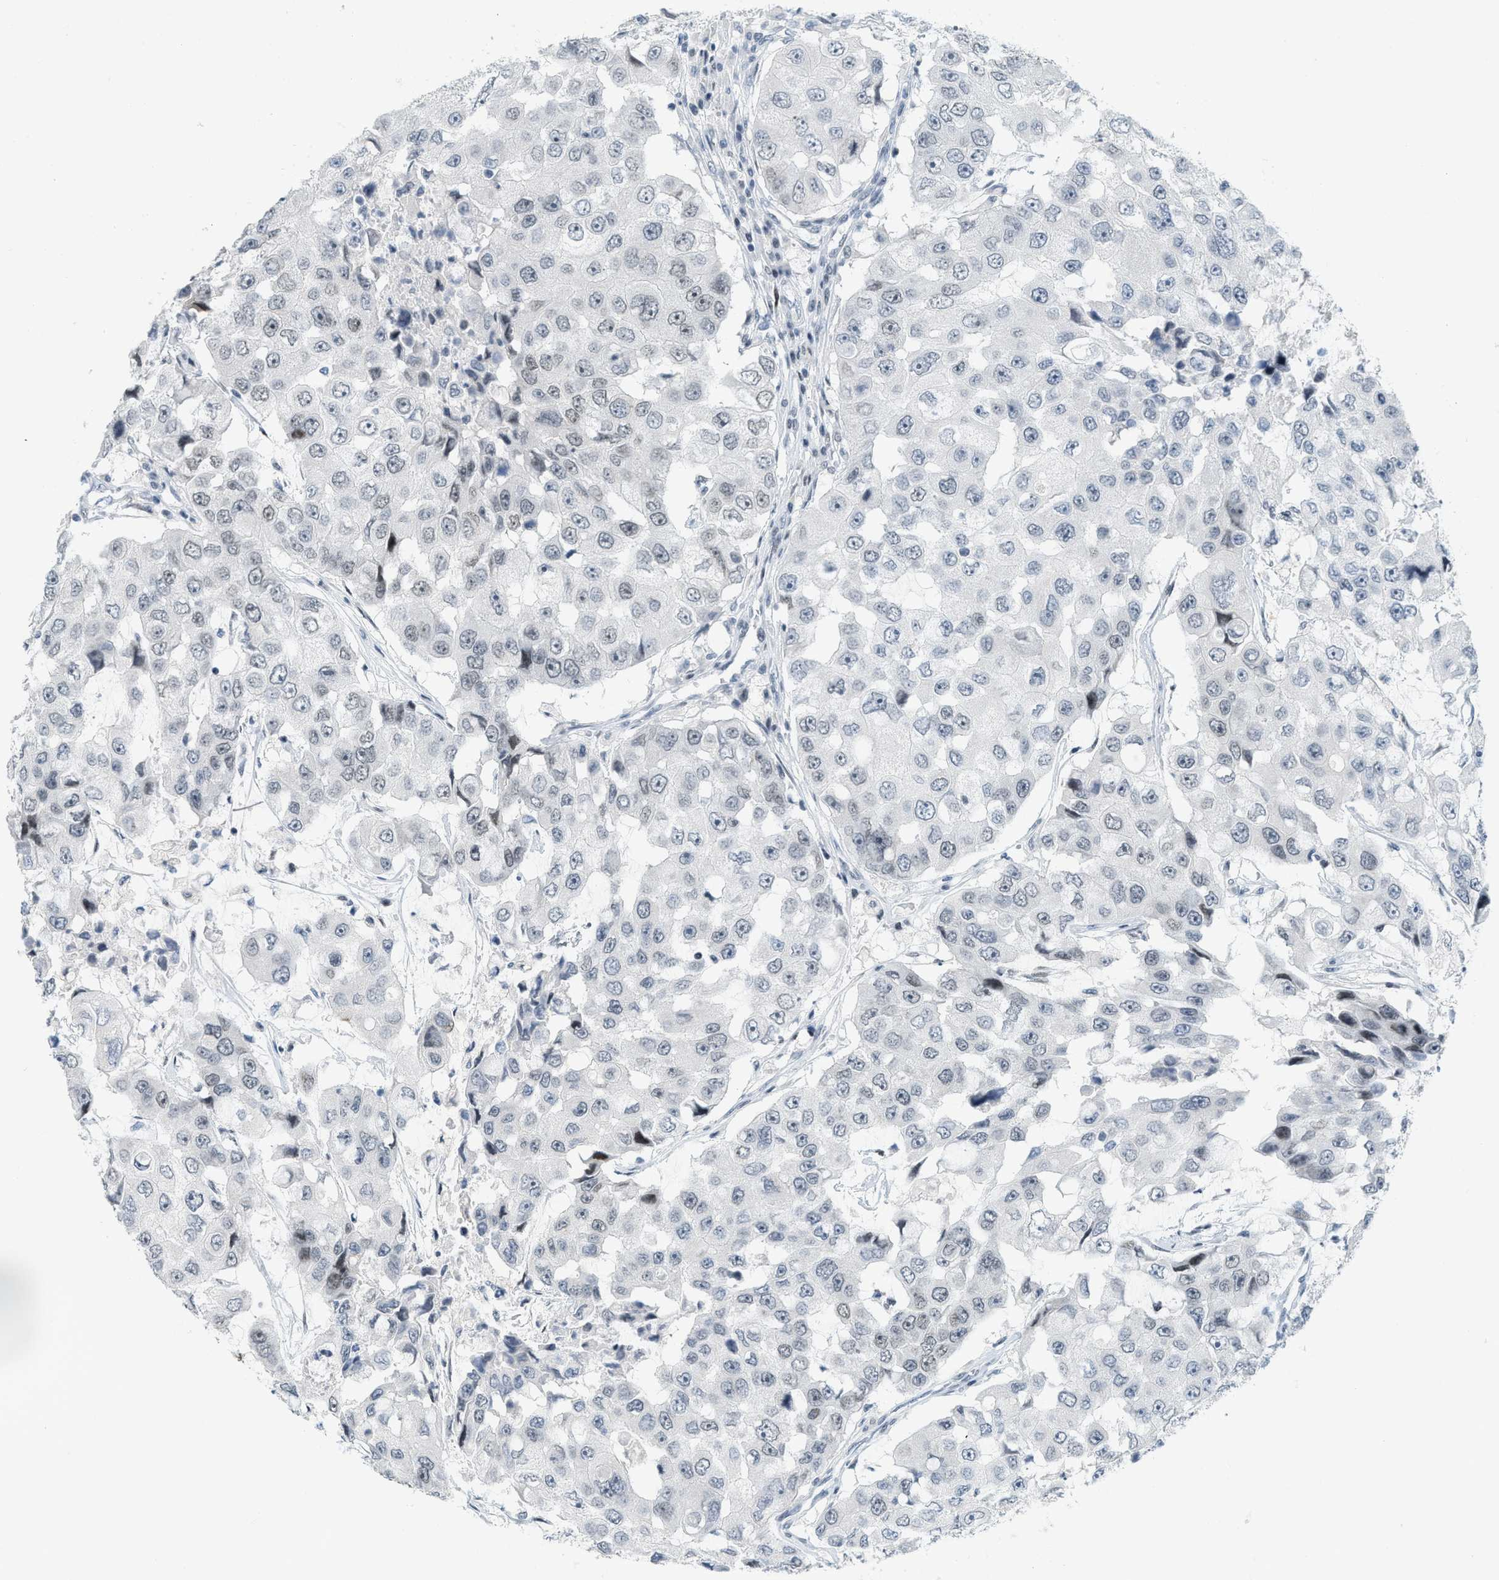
{"staining": {"intensity": "weak", "quantity": "25%-75%", "location": "nuclear"}, "tissue": "breast cancer", "cell_type": "Tumor cells", "image_type": "cancer", "snomed": [{"axis": "morphology", "description": "Duct carcinoma"}, {"axis": "topography", "description": "Breast"}], "caption": "Immunohistochemical staining of invasive ductal carcinoma (breast) demonstrates low levels of weak nuclear staining in about 25%-75% of tumor cells. The protein is stained brown, and the nuclei are stained in blue (DAB IHC with brightfield microscopy, high magnification).", "gene": "PBX1", "patient": {"sex": "female", "age": 27}}